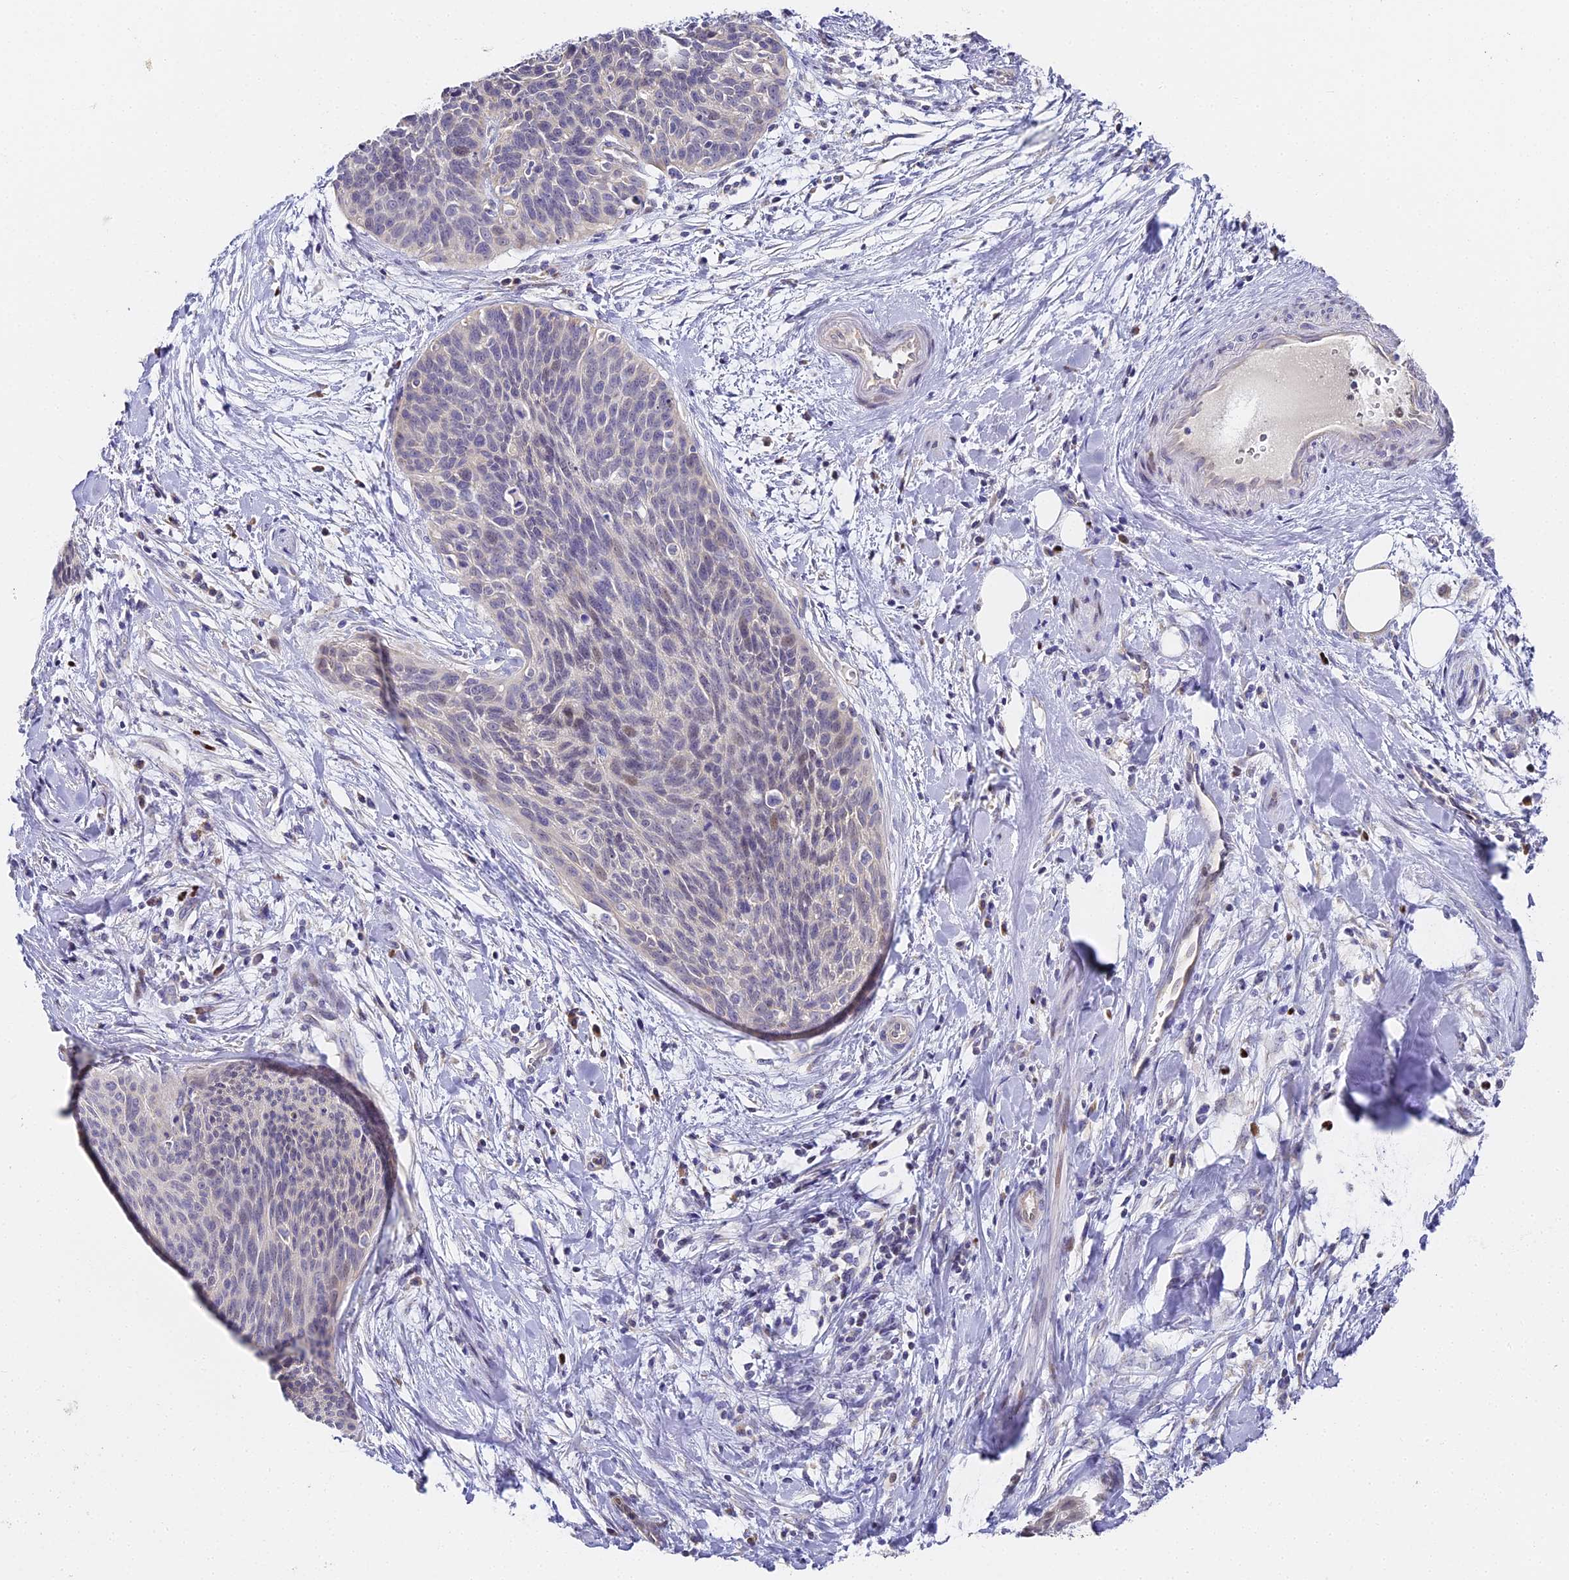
{"staining": {"intensity": "negative", "quantity": "none", "location": "none"}, "tissue": "cervical cancer", "cell_type": "Tumor cells", "image_type": "cancer", "snomed": [{"axis": "morphology", "description": "Squamous cell carcinoma, NOS"}, {"axis": "topography", "description": "Cervix"}], "caption": "Tumor cells show no significant protein expression in cervical cancer (squamous cell carcinoma). (DAB immunohistochemistry, high magnification).", "gene": "SERP1", "patient": {"sex": "female", "age": 55}}